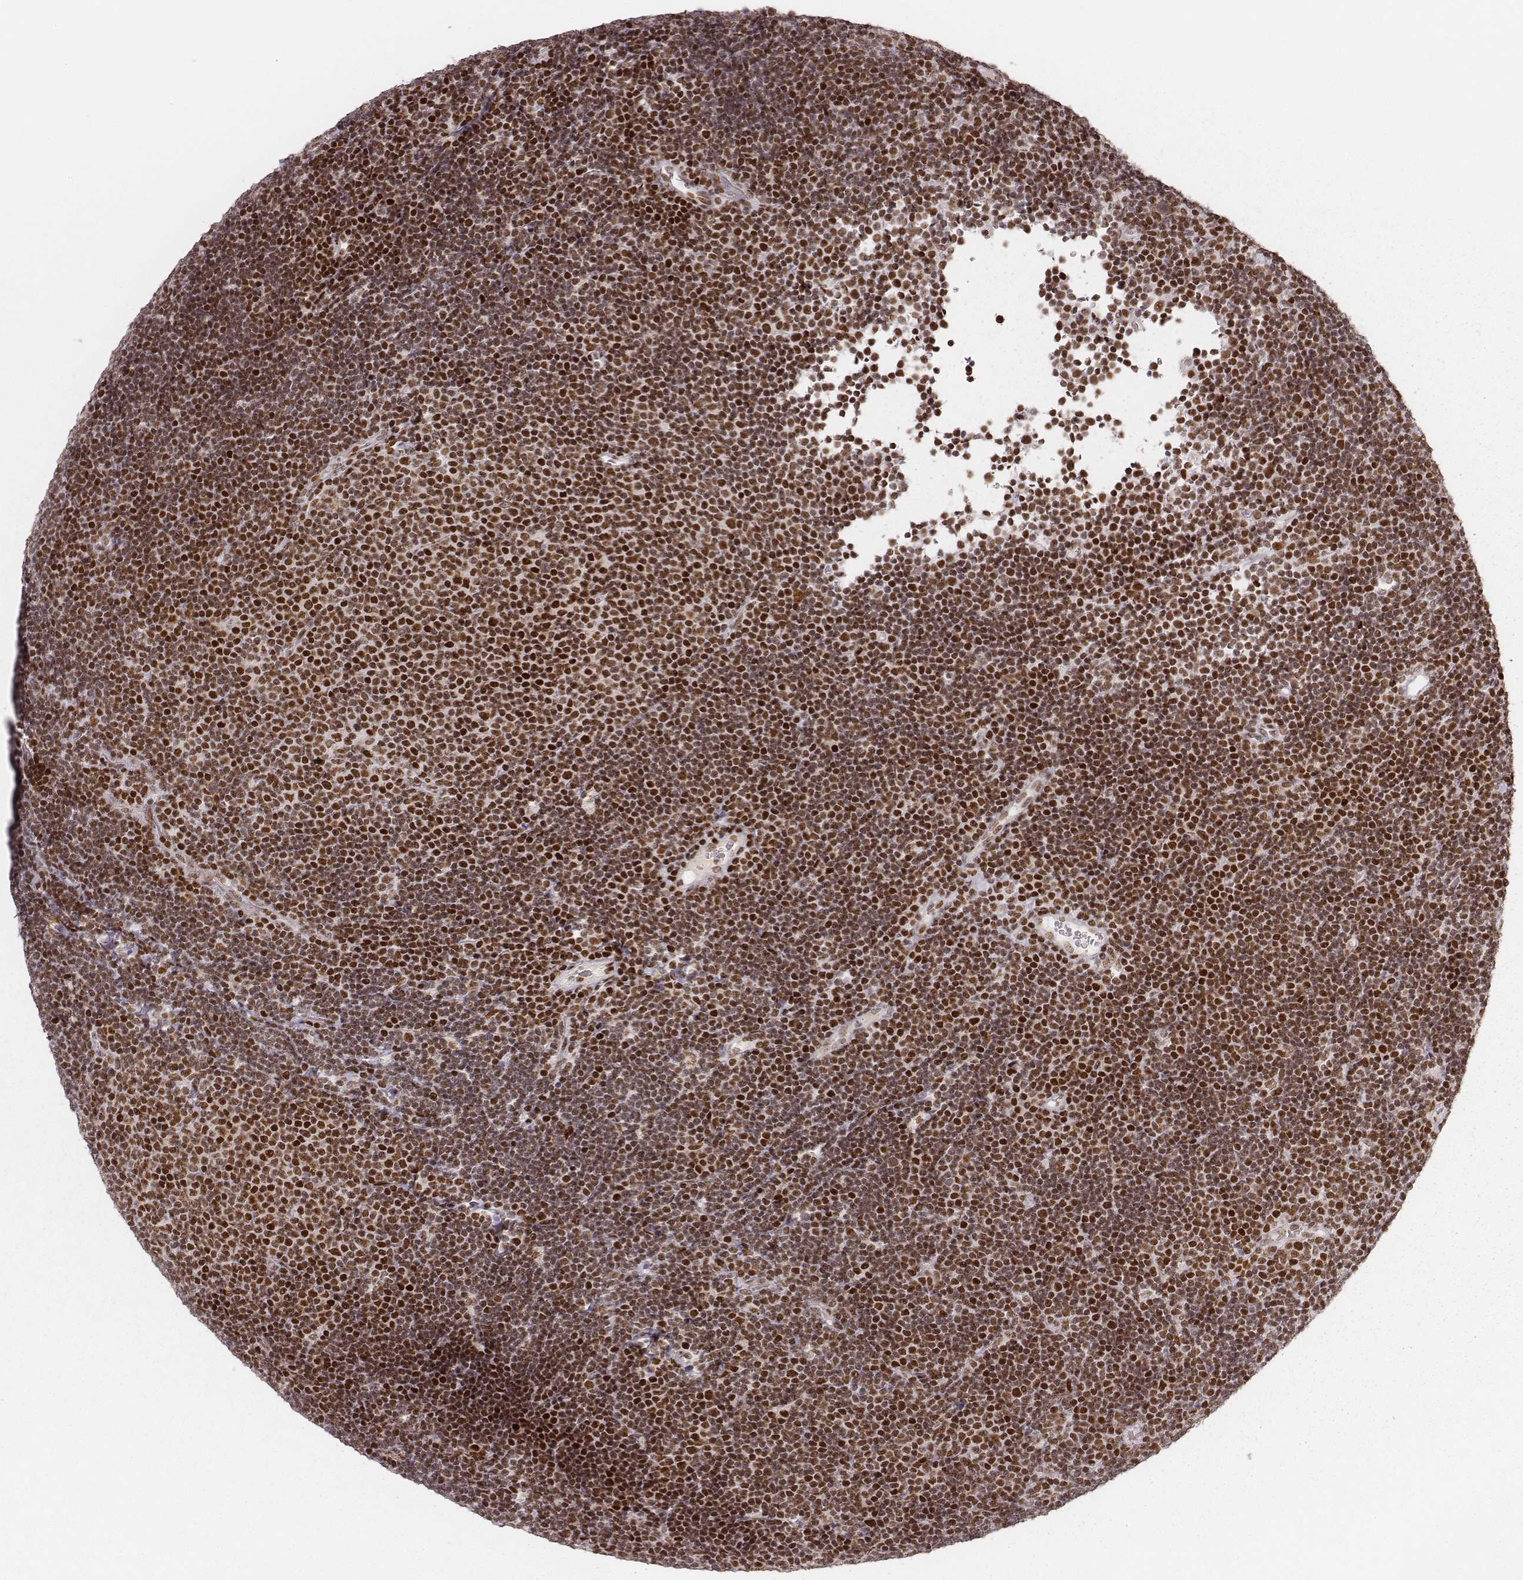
{"staining": {"intensity": "strong", "quantity": ">75%", "location": "nuclear"}, "tissue": "lymphoma", "cell_type": "Tumor cells", "image_type": "cancer", "snomed": [{"axis": "morphology", "description": "Malignant lymphoma, non-Hodgkin's type, Low grade"}, {"axis": "topography", "description": "Brain"}], "caption": "An immunohistochemistry (IHC) image of tumor tissue is shown. Protein staining in brown highlights strong nuclear positivity in low-grade malignant lymphoma, non-Hodgkin's type within tumor cells. The staining is performed using DAB (3,3'-diaminobenzidine) brown chromogen to label protein expression. The nuclei are counter-stained blue using hematoxylin.", "gene": "HNRNPC", "patient": {"sex": "female", "age": 66}}